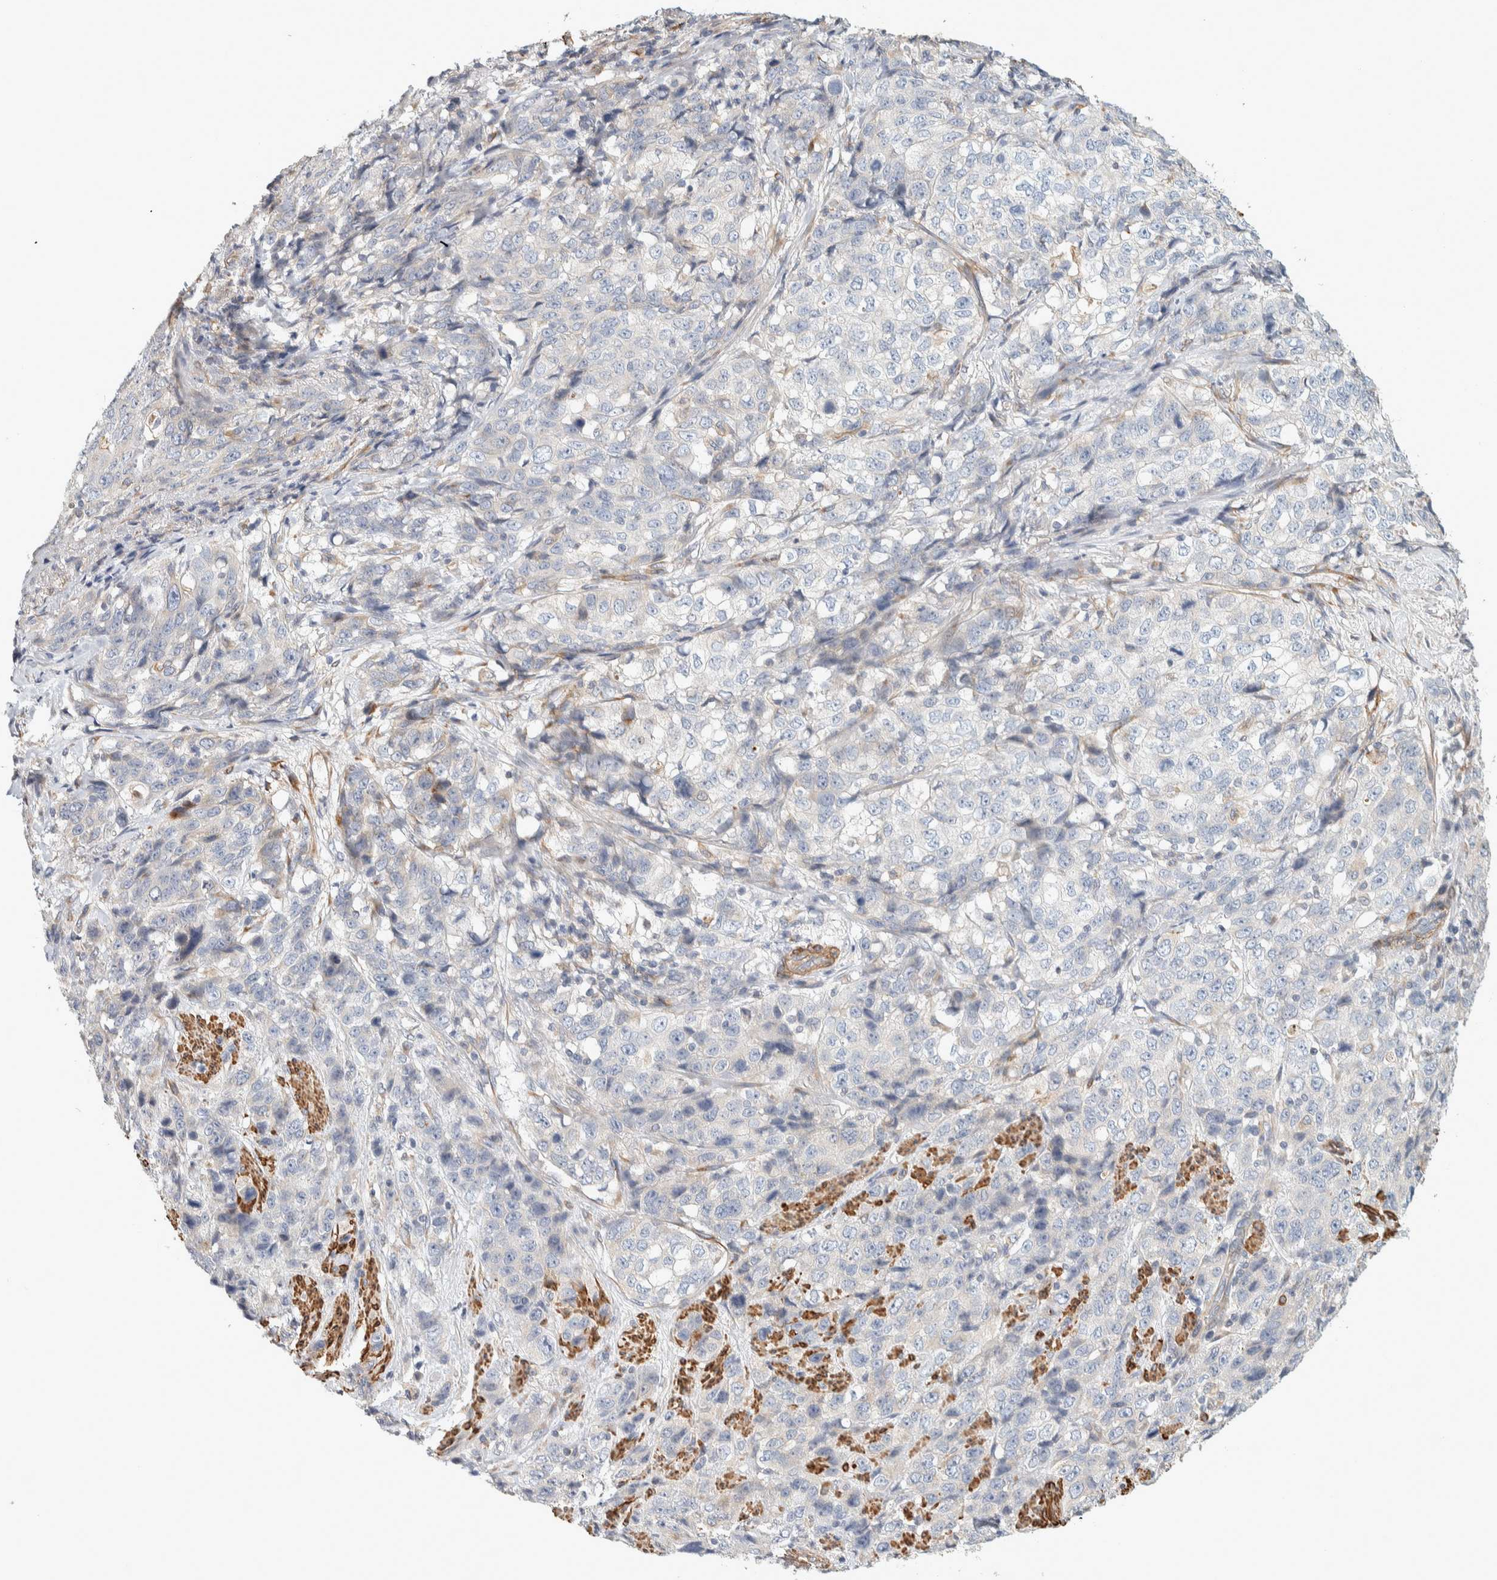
{"staining": {"intensity": "negative", "quantity": "none", "location": "none"}, "tissue": "stomach cancer", "cell_type": "Tumor cells", "image_type": "cancer", "snomed": [{"axis": "morphology", "description": "Adenocarcinoma, NOS"}, {"axis": "topography", "description": "Stomach"}], "caption": "IHC photomicrograph of human adenocarcinoma (stomach) stained for a protein (brown), which exhibits no expression in tumor cells.", "gene": "CDR2", "patient": {"sex": "male", "age": 48}}